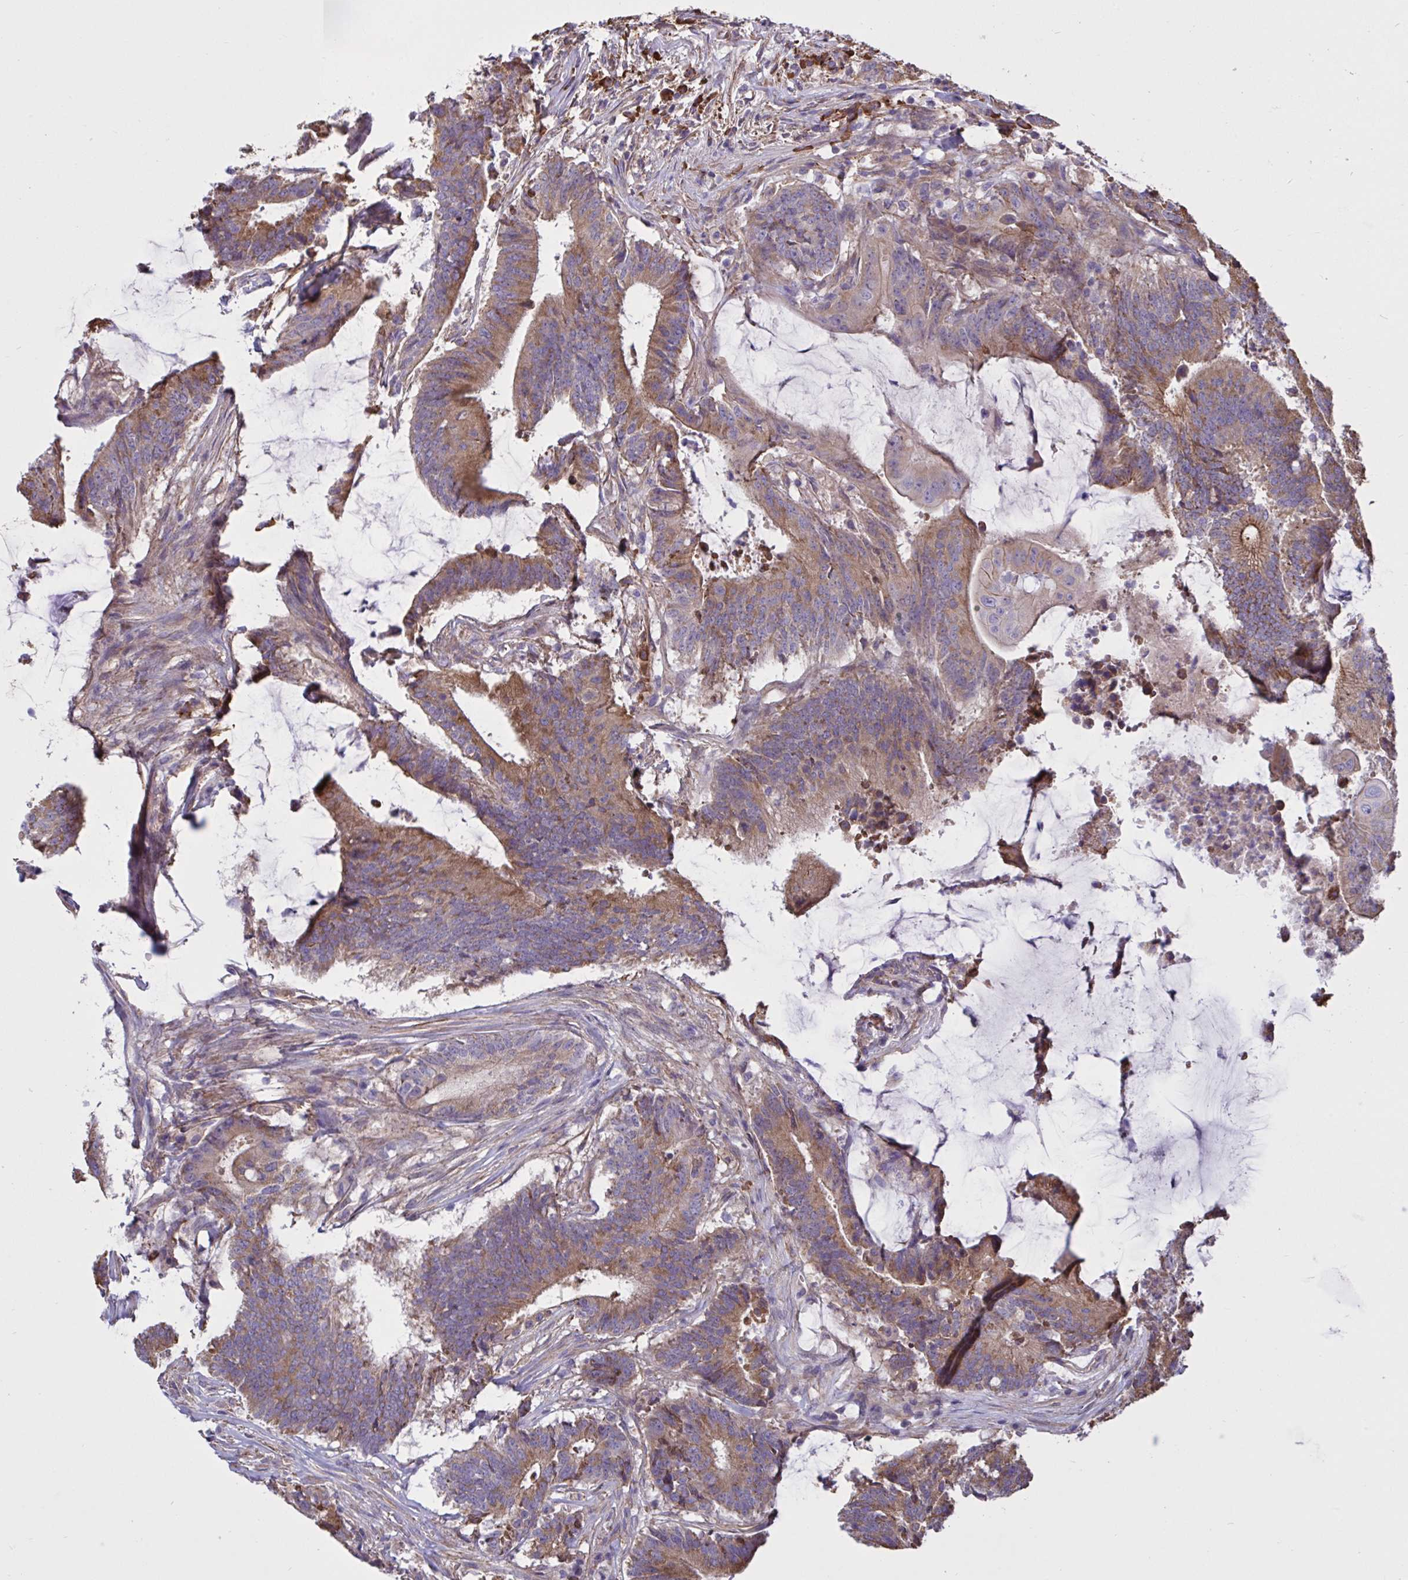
{"staining": {"intensity": "moderate", "quantity": ">75%", "location": "cytoplasmic/membranous"}, "tissue": "colorectal cancer", "cell_type": "Tumor cells", "image_type": "cancer", "snomed": [{"axis": "morphology", "description": "Adenocarcinoma, NOS"}, {"axis": "topography", "description": "Colon"}], "caption": "A photomicrograph of adenocarcinoma (colorectal) stained for a protein reveals moderate cytoplasmic/membranous brown staining in tumor cells.", "gene": "SLC66A1", "patient": {"sex": "female", "age": 43}}